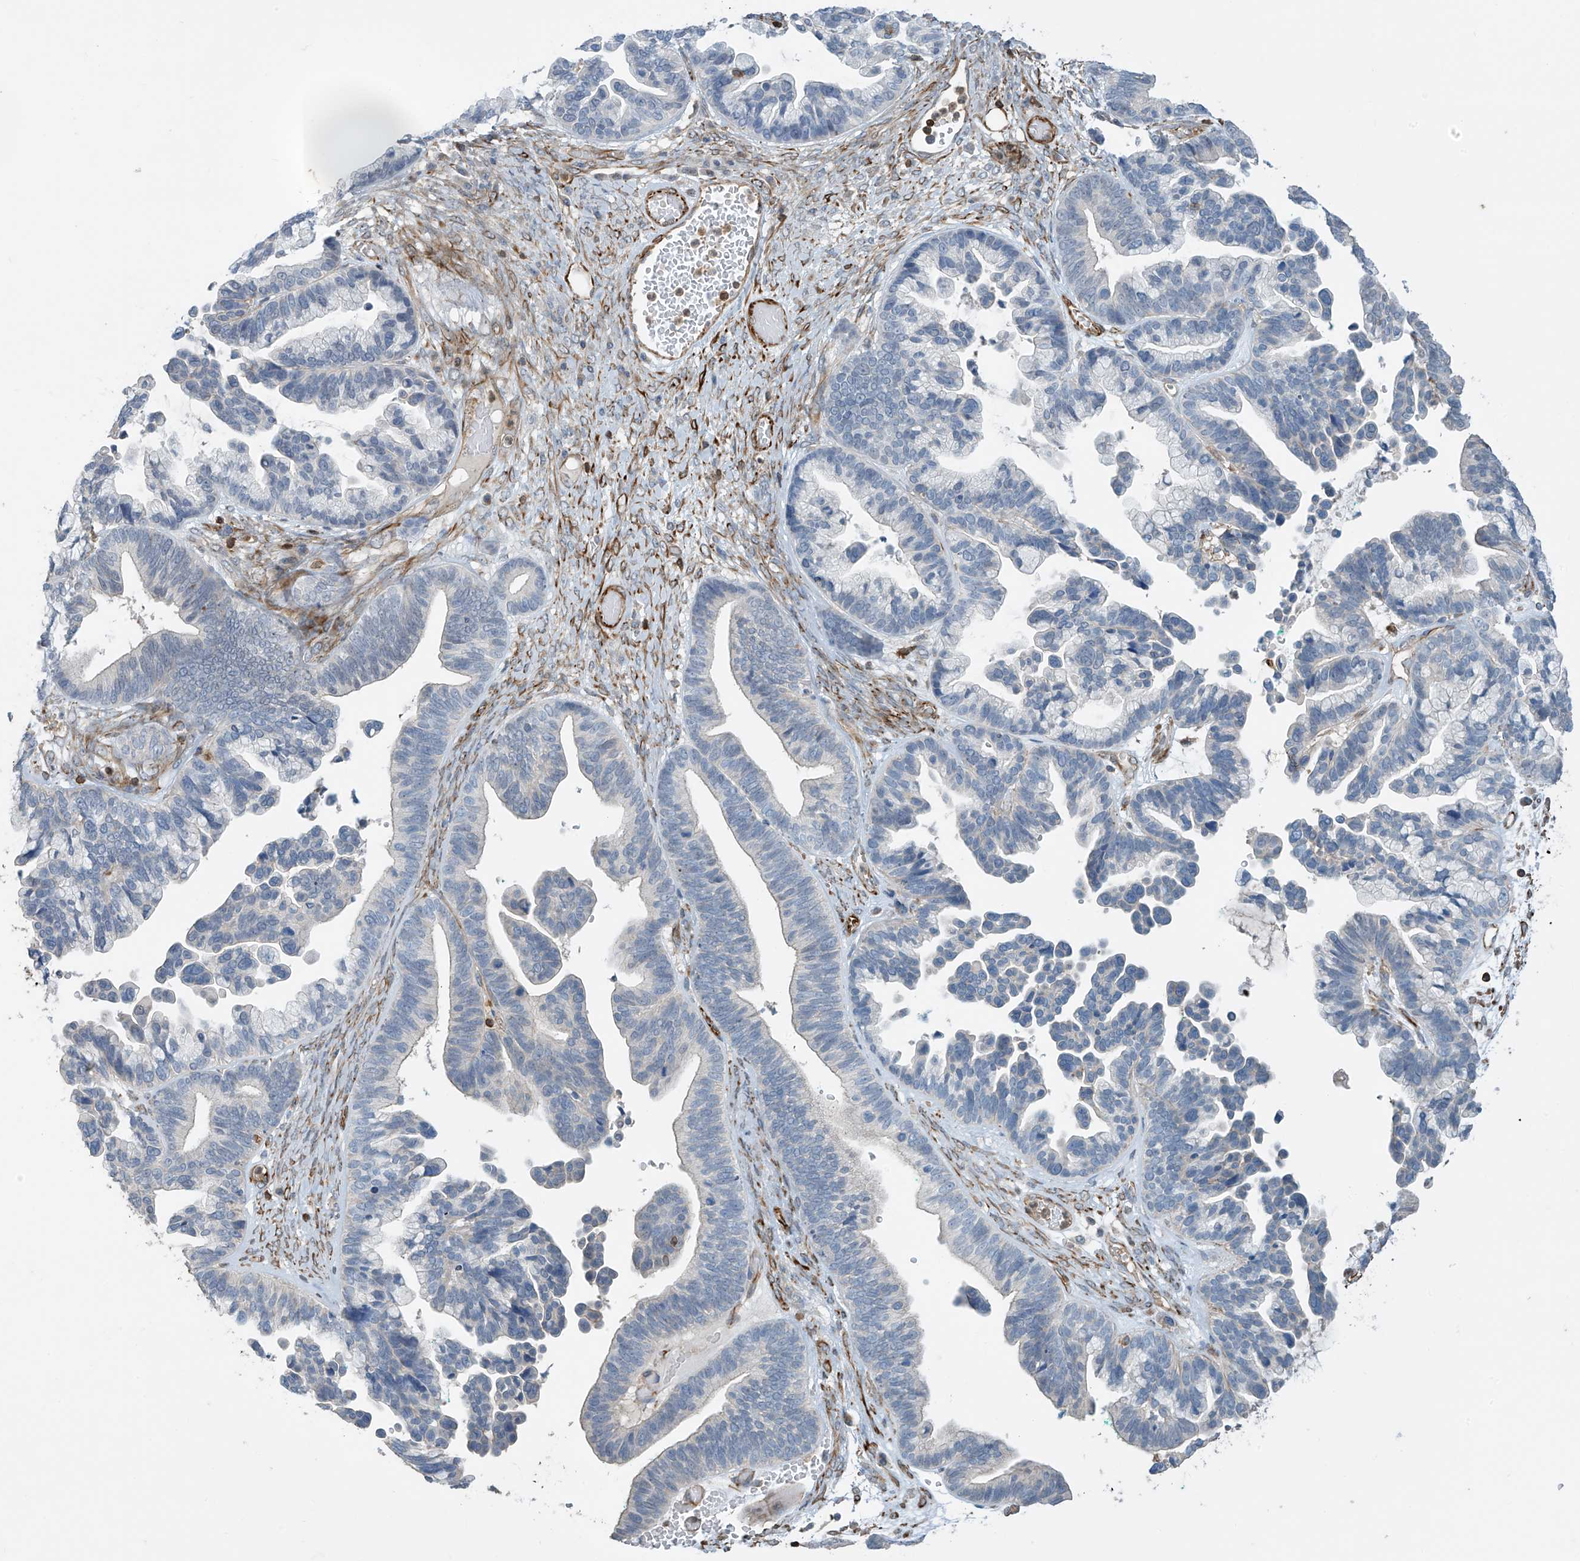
{"staining": {"intensity": "negative", "quantity": "none", "location": "none"}, "tissue": "ovarian cancer", "cell_type": "Tumor cells", "image_type": "cancer", "snomed": [{"axis": "morphology", "description": "Cystadenocarcinoma, serous, NOS"}, {"axis": "topography", "description": "Ovary"}], "caption": "DAB (3,3'-diaminobenzidine) immunohistochemical staining of ovarian cancer displays no significant positivity in tumor cells.", "gene": "SH3BGRL3", "patient": {"sex": "female", "age": 56}}